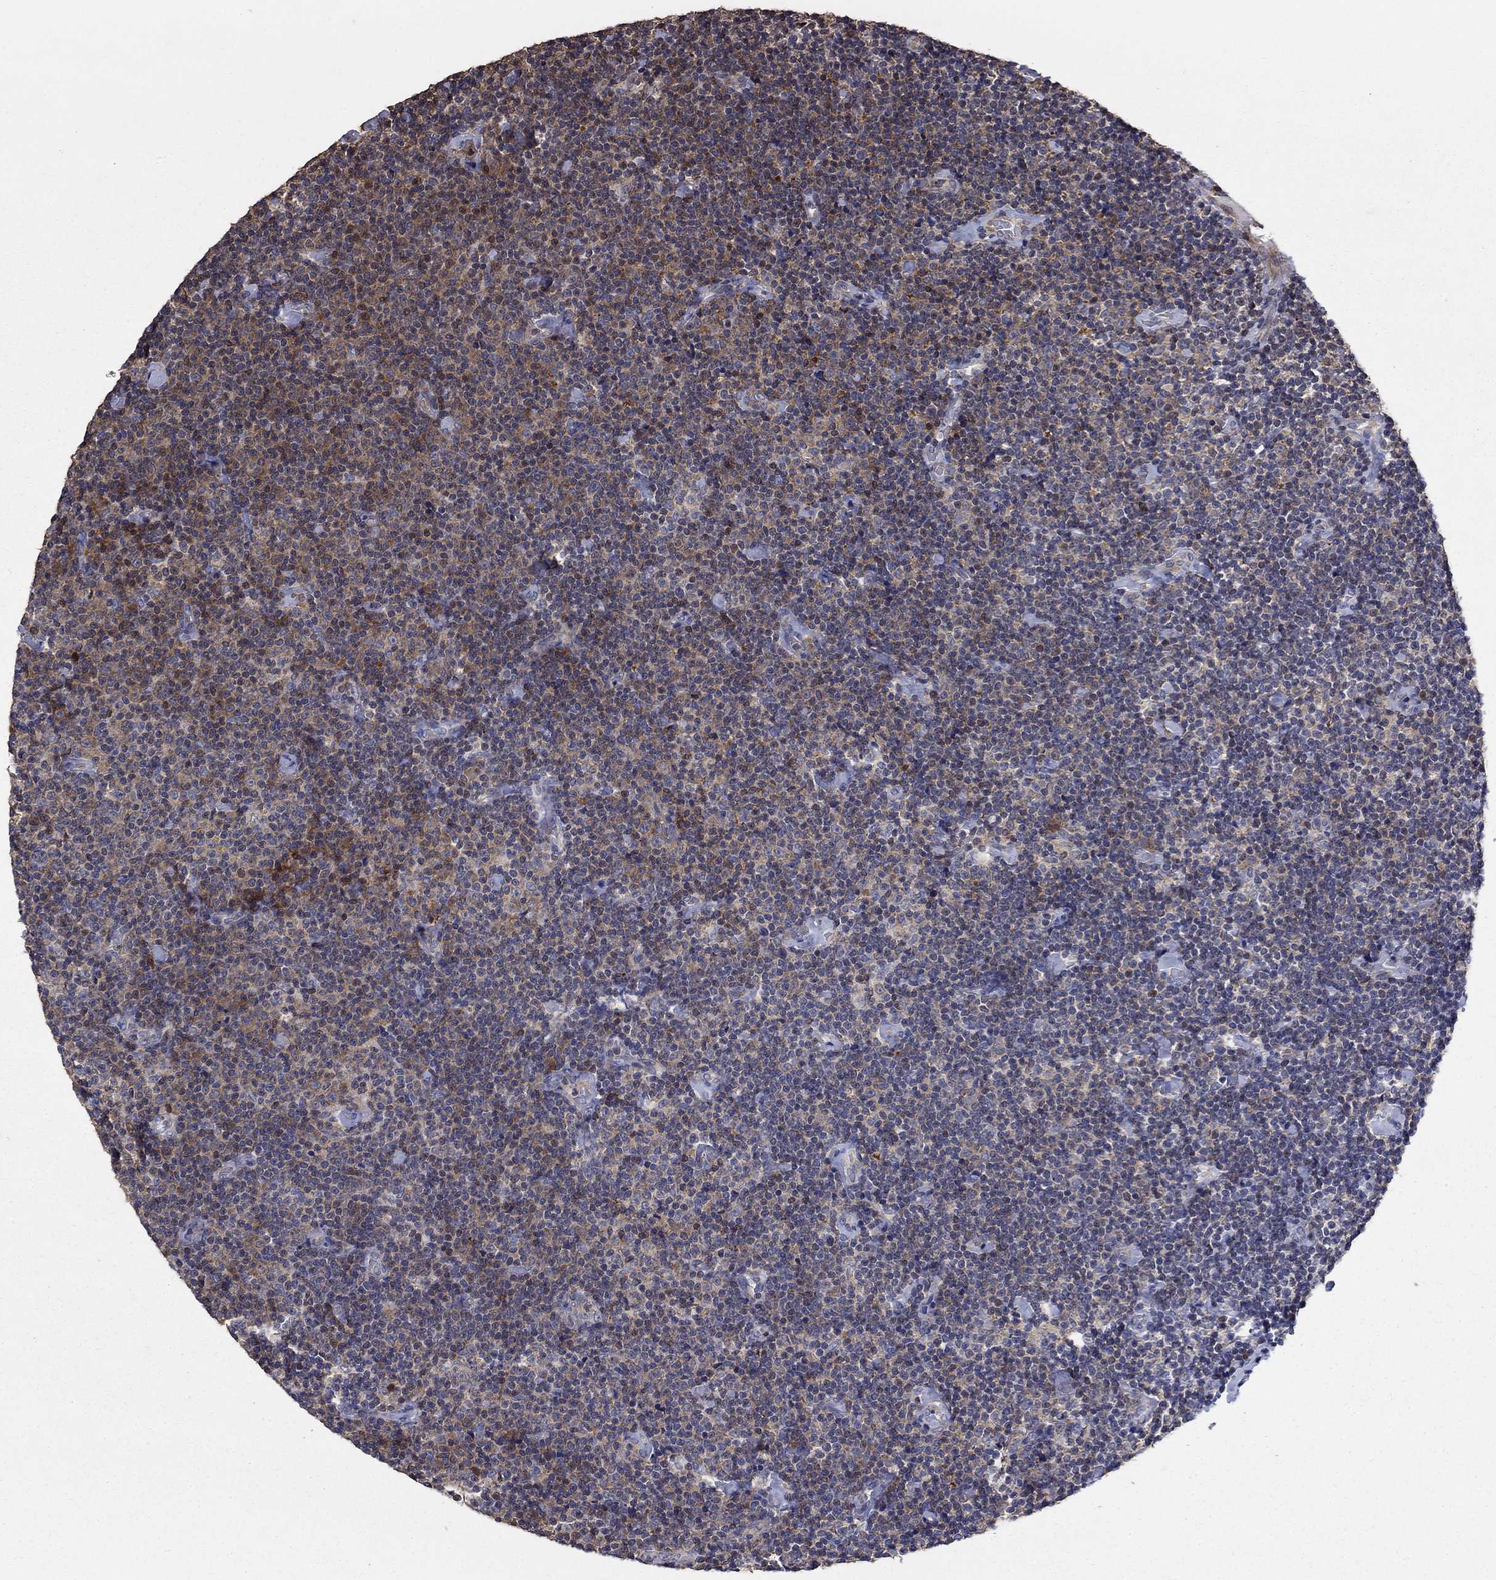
{"staining": {"intensity": "negative", "quantity": "none", "location": "none"}, "tissue": "lymphoma", "cell_type": "Tumor cells", "image_type": "cancer", "snomed": [{"axis": "morphology", "description": "Malignant lymphoma, non-Hodgkin's type, Low grade"}, {"axis": "topography", "description": "Lymph node"}], "caption": "DAB (3,3'-diaminobenzidine) immunohistochemical staining of lymphoma demonstrates no significant staining in tumor cells. The staining is performed using DAB brown chromogen with nuclei counter-stained in using hematoxylin.", "gene": "DVL1", "patient": {"sex": "male", "age": 81}}